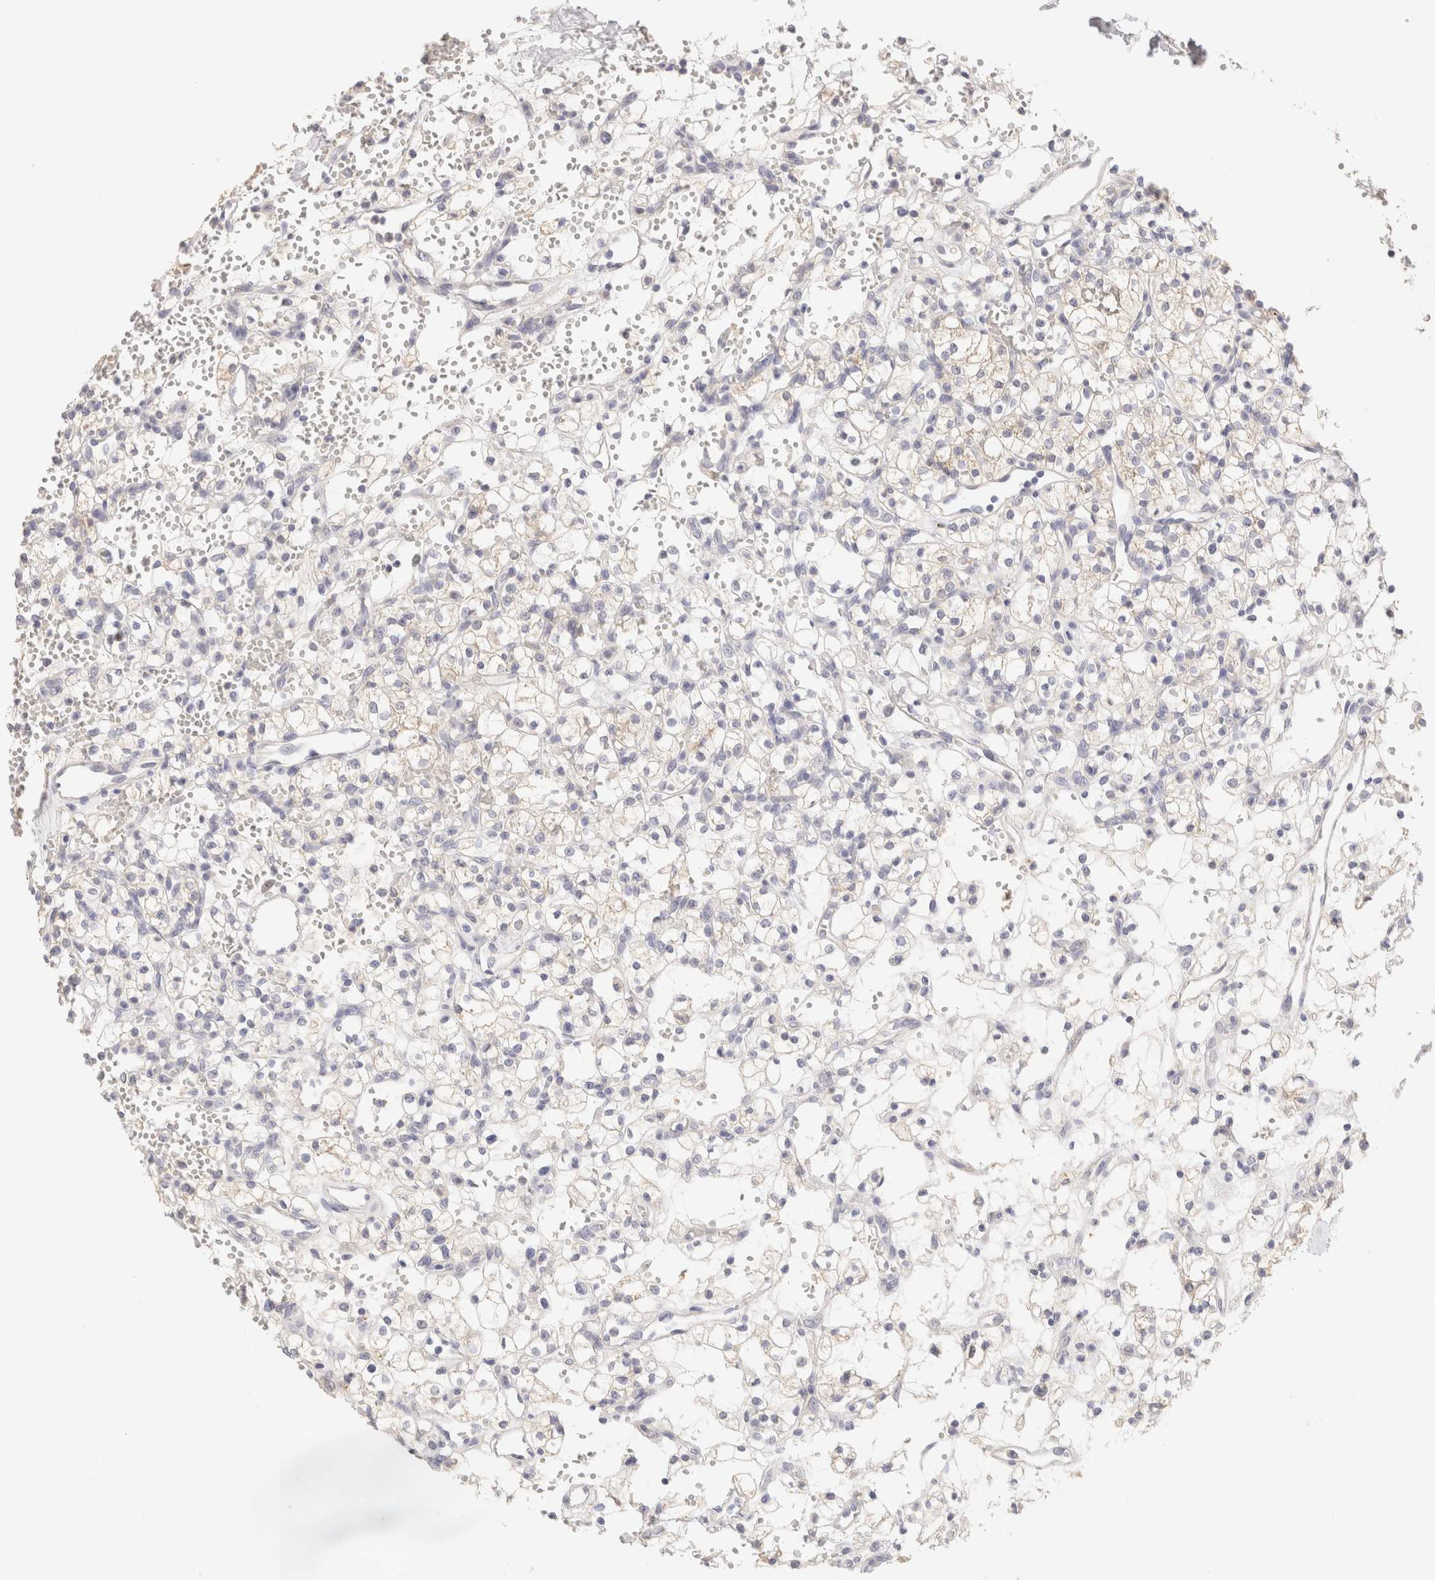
{"staining": {"intensity": "negative", "quantity": "none", "location": "none"}, "tissue": "renal cancer", "cell_type": "Tumor cells", "image_type": "cancer", "snomed": [{"axis": "morphology", "description": "Adenocarcinoma, NOS"}, {"axis": "topography", "description": "Kidney"}], "caption": "Protein analysis of renal cancer (adenocarcinoma) demonstrates no significant staining in tumor cells. (DAB IHC, high magnification).", "gene": "SCGB2A2", "patient": {"sex": "female", "age": 60}}